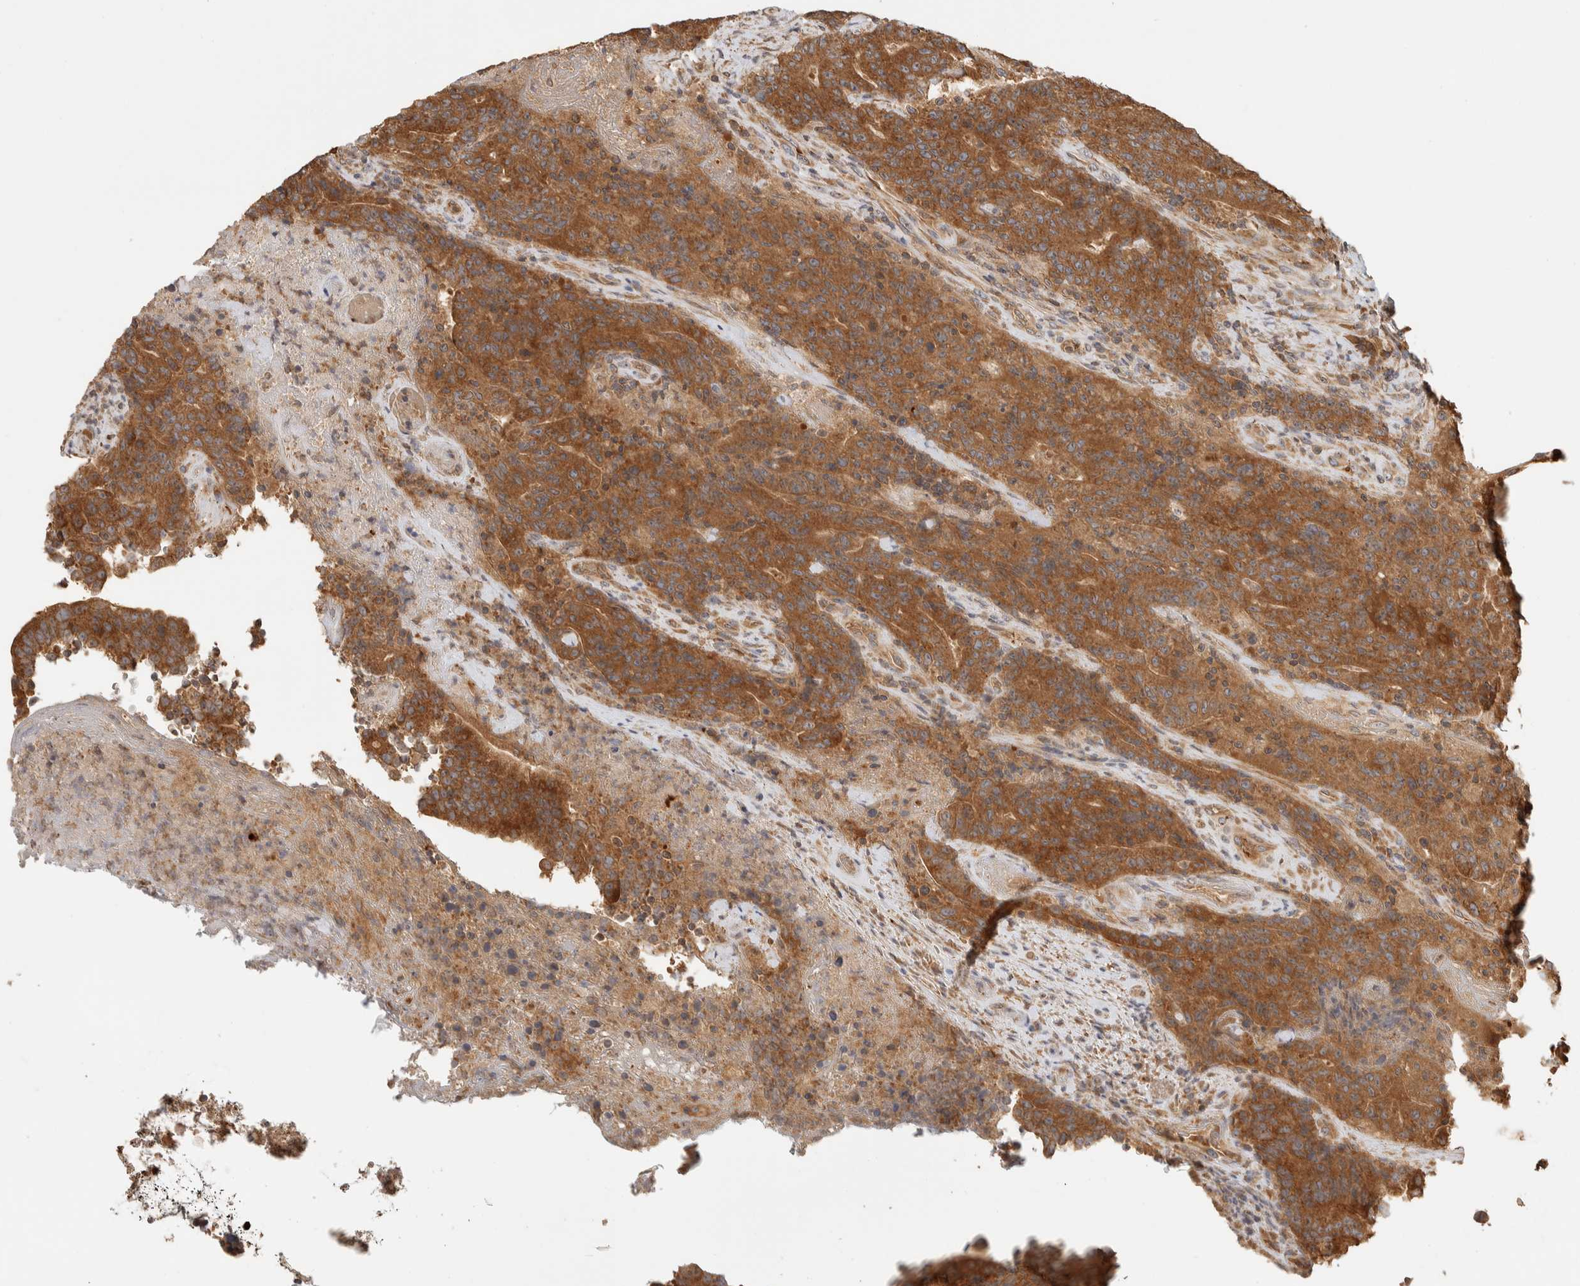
{"staining": {"intensity": "strong", "quantity": ">75%", "location": "cytoplasmic/membranous"}, "tissue": "colorectal cancer", "cell_type": "Tumor cells", "image_type": "cancer", "snomed": [{"axis": "morphology", "description": "Normal tissue, NOS"}, {"axis": "morphology", "description": "Adenocarcinoma, NOS"}, {"axis": "topography", "description": "Colon"}], "caption": "Approximately >75% of tumor cells in human colorectal adenocarcinoma exhibit strong cytoplasmic/membranous protein expression as visualized by brown immunohistochemical staining.", "gene": "TTI2", "patient": {"sex": "female", "age": 75}}